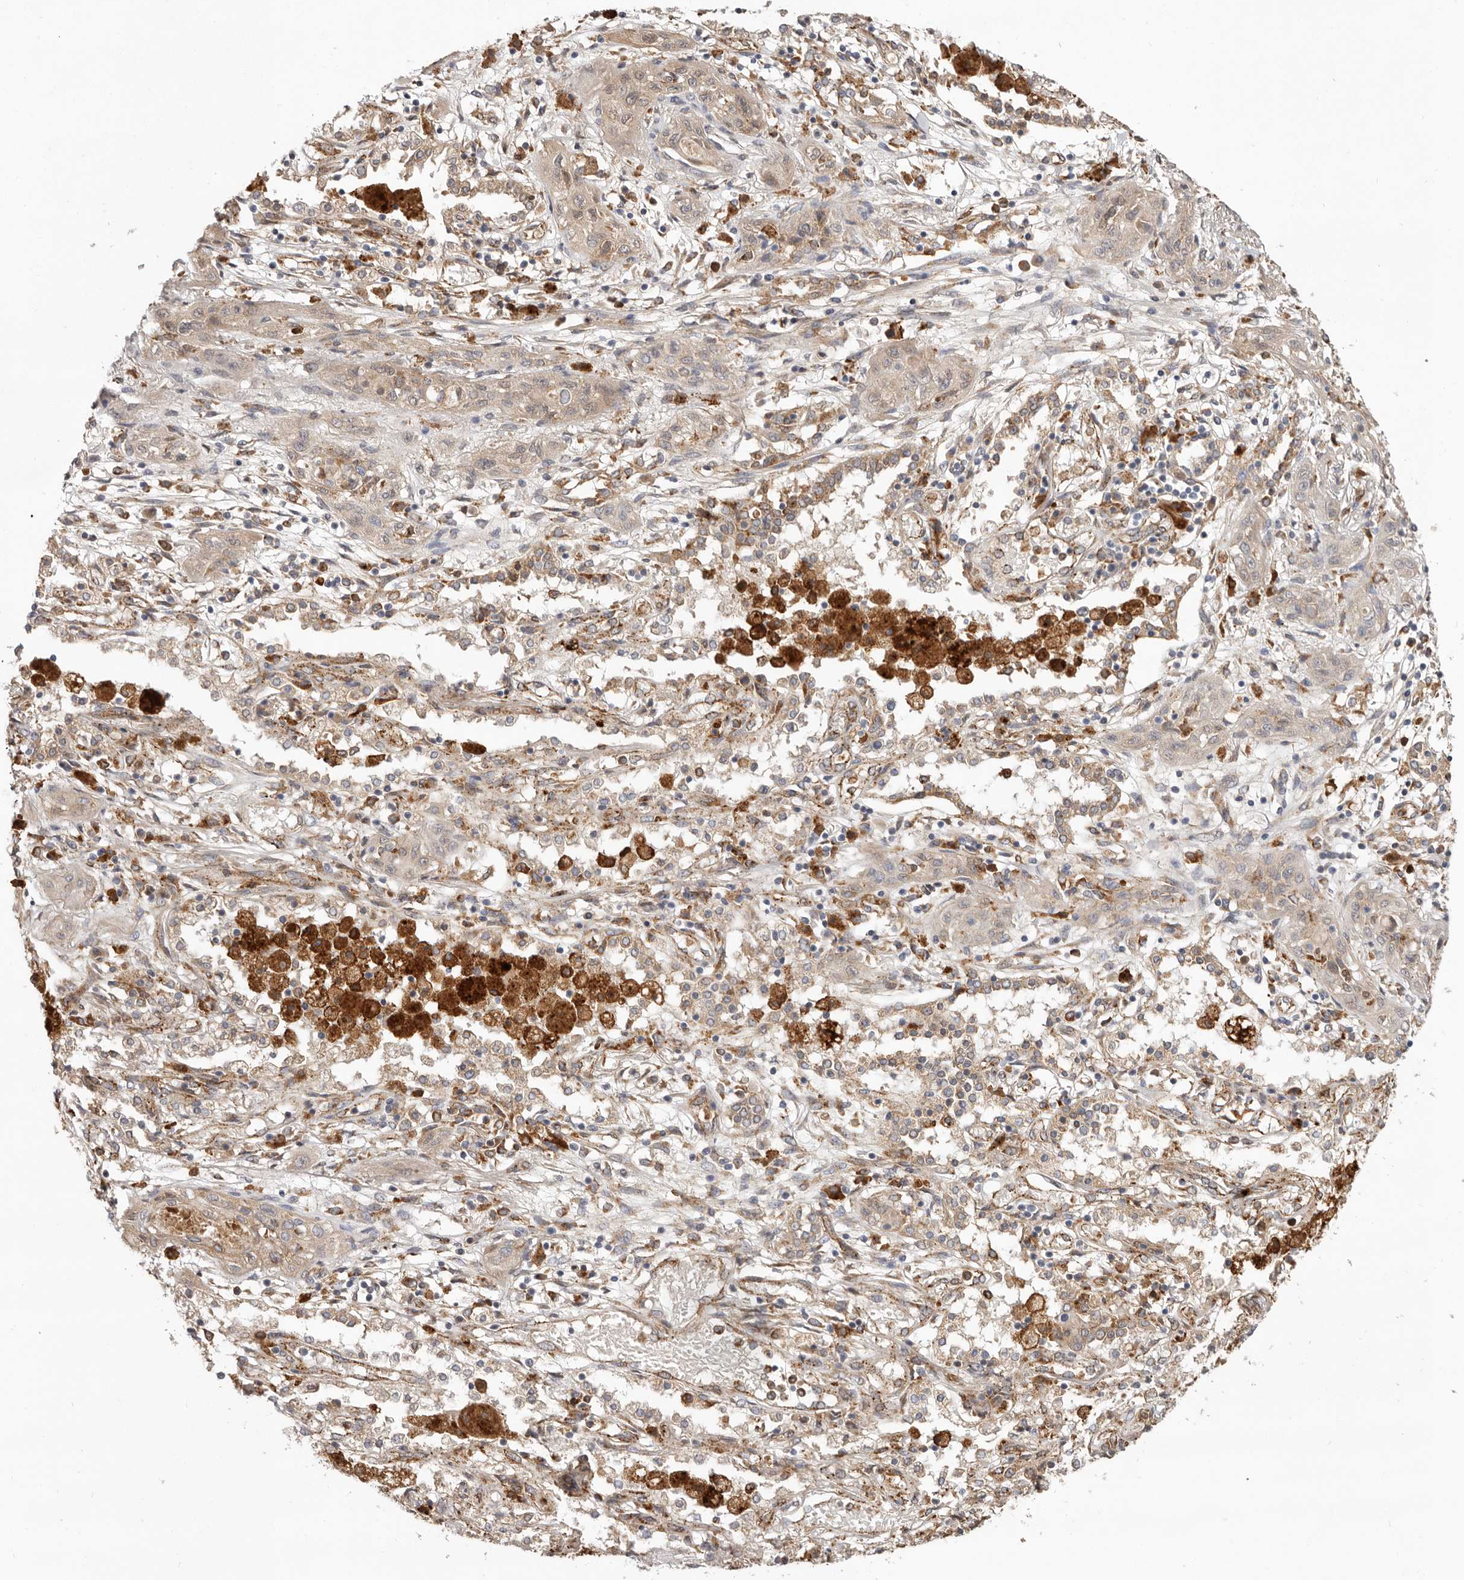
{"staining": {"intensity": "weak", "quantity": "25%-75%", "location": "cytoplasmic/membranous"}, "tissue": "lung cancer", "cell_type": "Tumor cells", "image_type": "cancer", "snomed": [{"axis": "morphology", "description": "Squamous cell carcinoma, NOS"}, {"axis": "topography", "description": "Lung"}], "caption": "Immunohistochemical staining of lung cancer (squamous cell carcinoma) displays low levels of weak cytoplasmic/membranous protein expression in about 25%-75% of tumor cells. (DAB (3,3'-diaminobenzidine) IHC with brightfield microscopy, high magnification).", "gene": "GRN", "patient": {"sex": "female", "age": 47}}